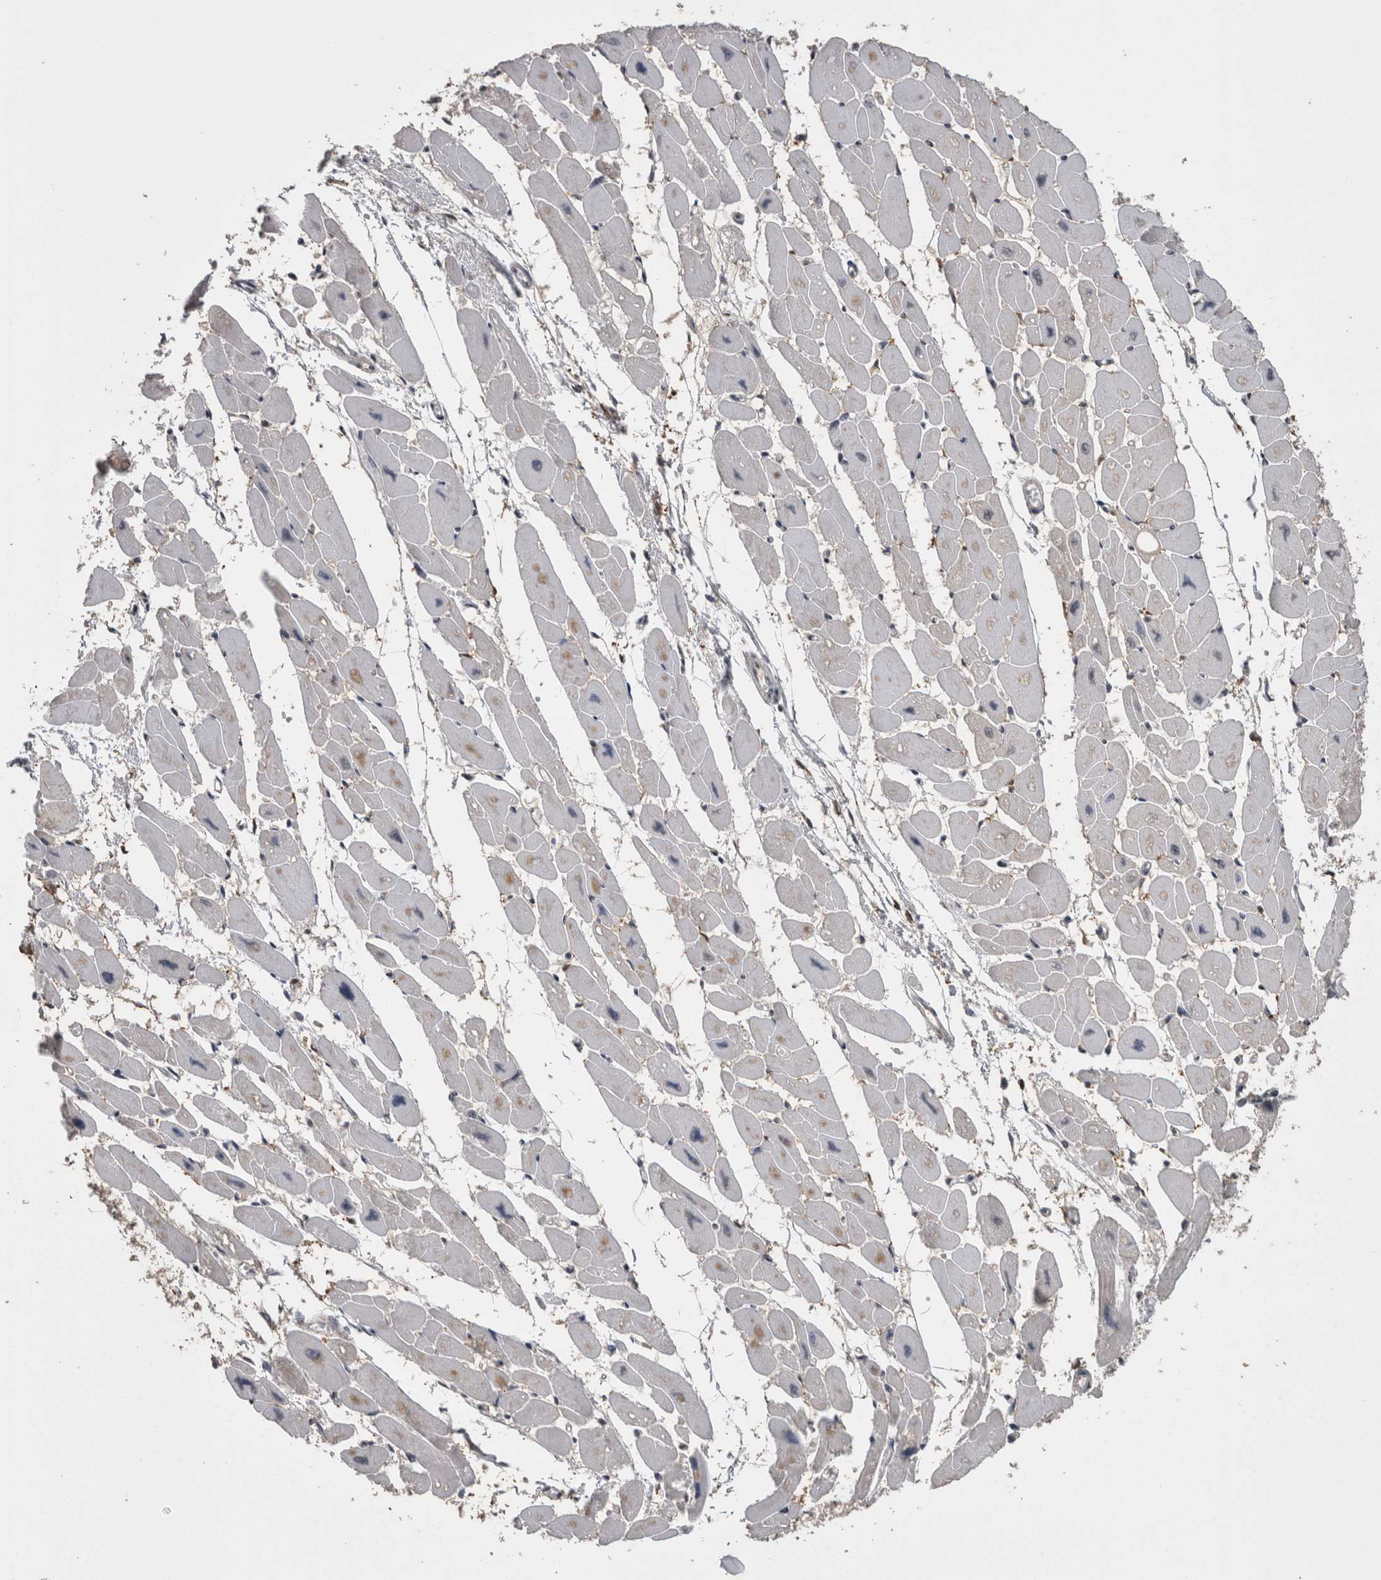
{"staining": {"intensity": "moderate", "quantity": "25%-75%", "location": "cytoplasmic/membranous"}, "tissue": "heart muscle", "cell_type": "Cardiomyocytes", "image_type": "normal", "snomed": [{"axis": "morphology", "description": "Normal tissue, NOS"}, {"axis": "topography", "description": "Heart"}], "caption": "A medium amount of moderate cytoplasmic/membranous positivity is identified in about 25%-75% of cardiomyocytes in unremarkable heart muscle.", "gene": "DDX6", "patient": {"sex": "female", "age": 54}}